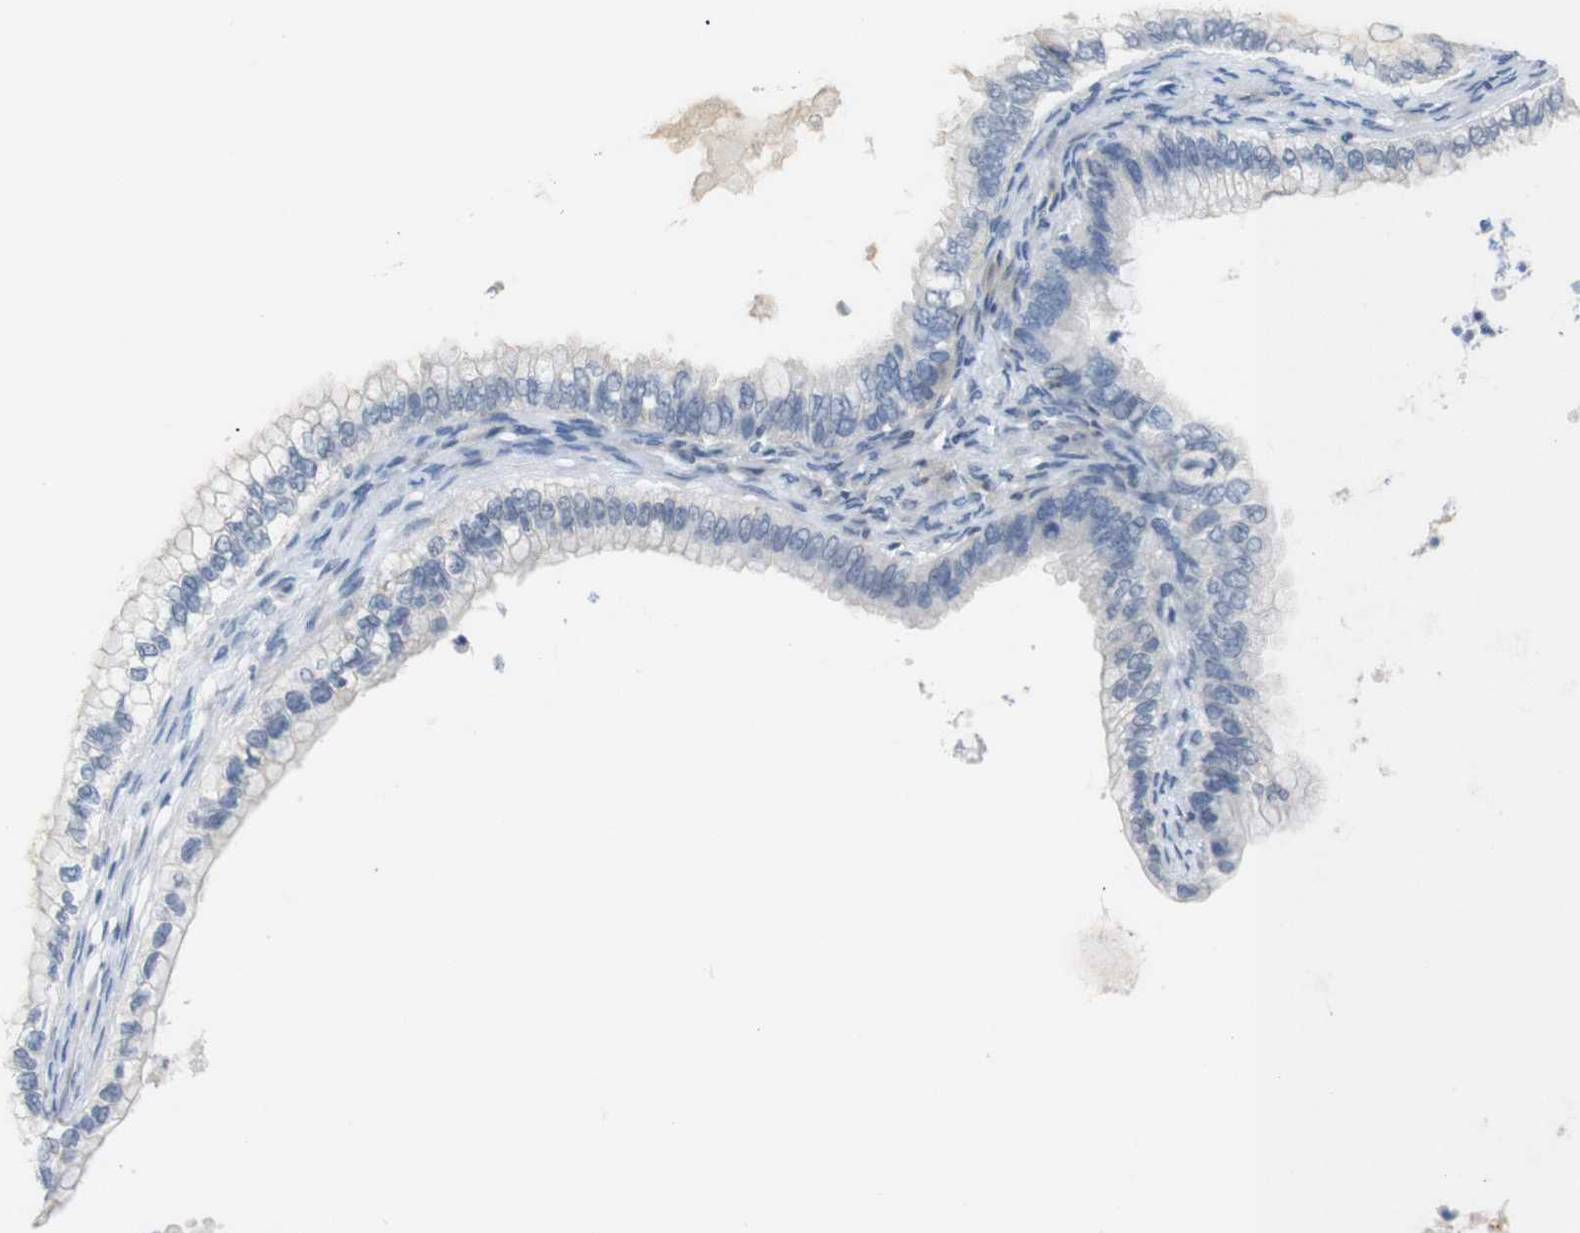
{"staining": {"intensity": "negative", "quantity": "none", "location": "none"}, "tissue": "ovarian cancer", "cell_type": "Tumor cells", "image_type": "cancer", "snomed": [{"axis": "morphology", "description": "Cystadenocarcinoma, mucinous, NOS"}, {"axis": "topography", "description": "Ovary"}], "caption": "Tumor cells show no significant protein expression in ovarian mucinous cystadenocarcinoma.", "gene": "CHRM5", "patient": {"sex": "female", "age": 80}}